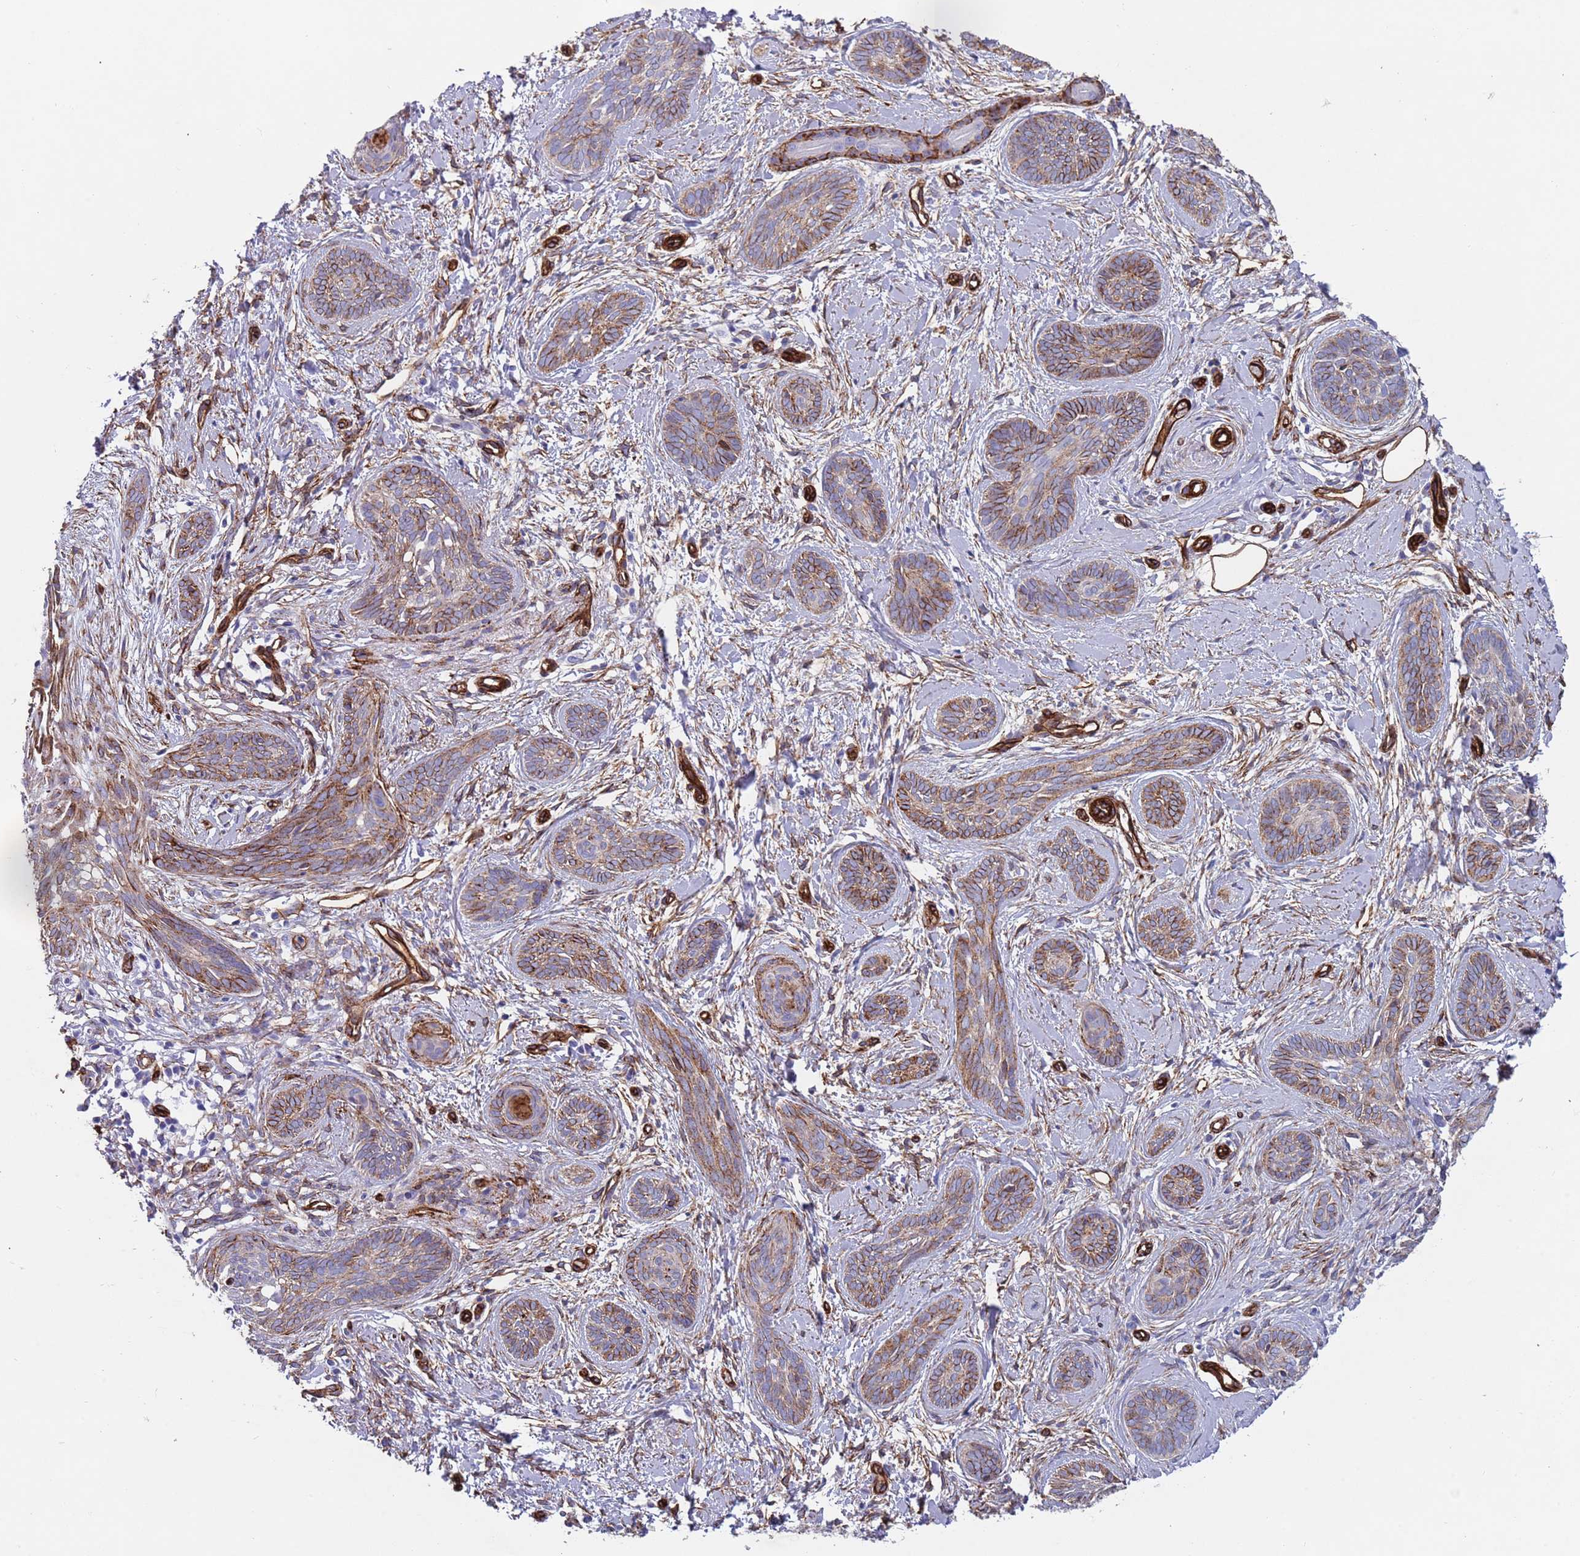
{"staining": {"intensity": "moderate", "quantity": "25%-75%", "location": "cytoplasmic/membranous"}, "tissue": "skin cancer", "cell_type": "Tumor cells", "image_type": "cancer", "snomed": [{"axis": "morphology", "description": "Basal cell carcinoma"}, {"axis": "topography", "description": "Skin"}], "caption": "This is a photomicrograph of immunohistochemistry staining of skin cancer, which shows moderate staining in the cytoplasmic/membranous of tumor cells.", "gene": "CAV2", "patient": {"sex": "female", "age": 81}}